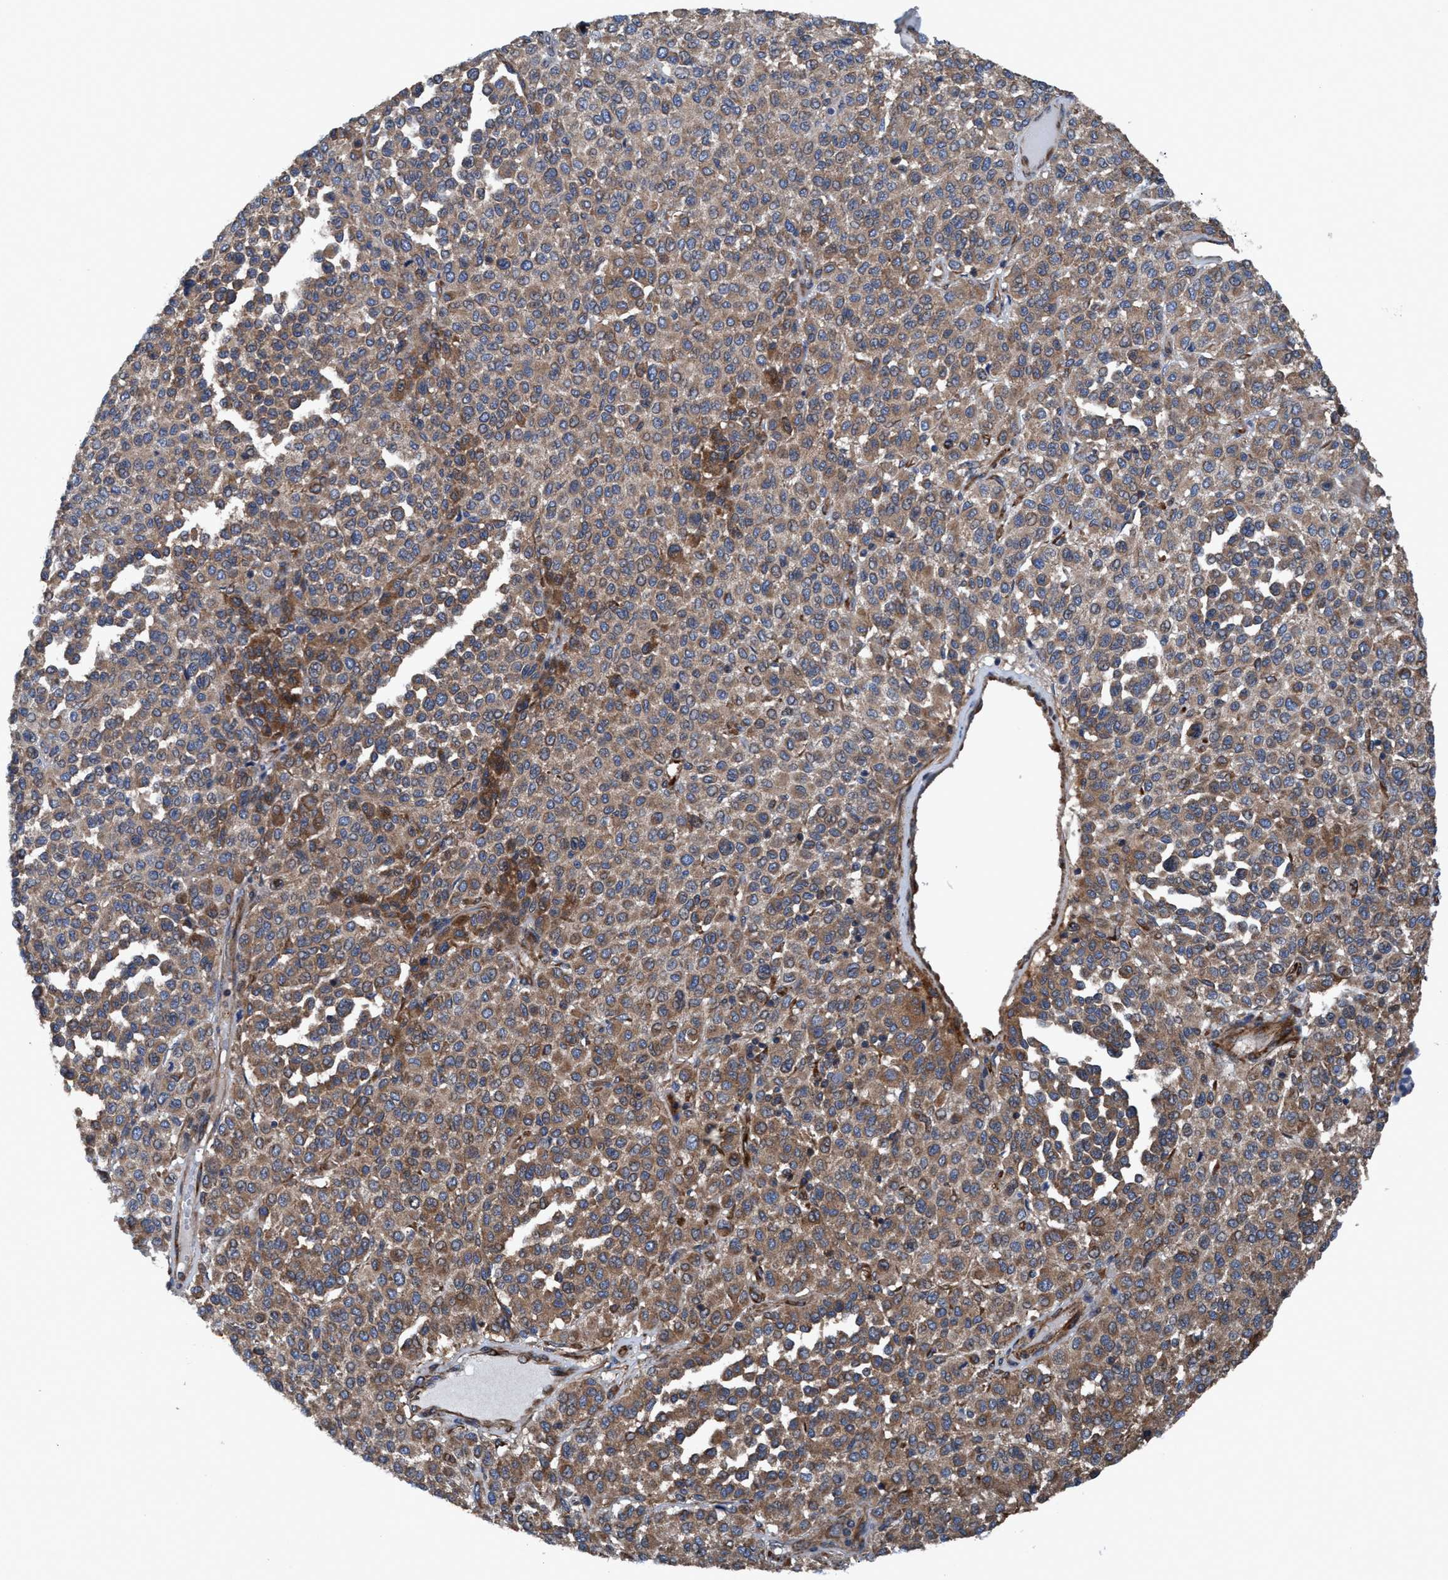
{"staining": {"intensity": "moderate", "quantity": ">75%", "location": "cytoplasmic/membranous"}, "tissue": "melanoma", "cell_type": "Tumor cells", "image_type": "cancer", "snomed": [{"axis": "morphology", "description": "Malignant melanoma, Metastatic site"}, {"axis": "topography", "description": "Pancreas"}], "caption": "Tumor cells reveal moderate cytoplasmic/membranous staining in approximately >75% of cells in malignant melanoma (metastatic site).", "gene": "NMT1", "patient": {"sex": "female", "age": 30}}